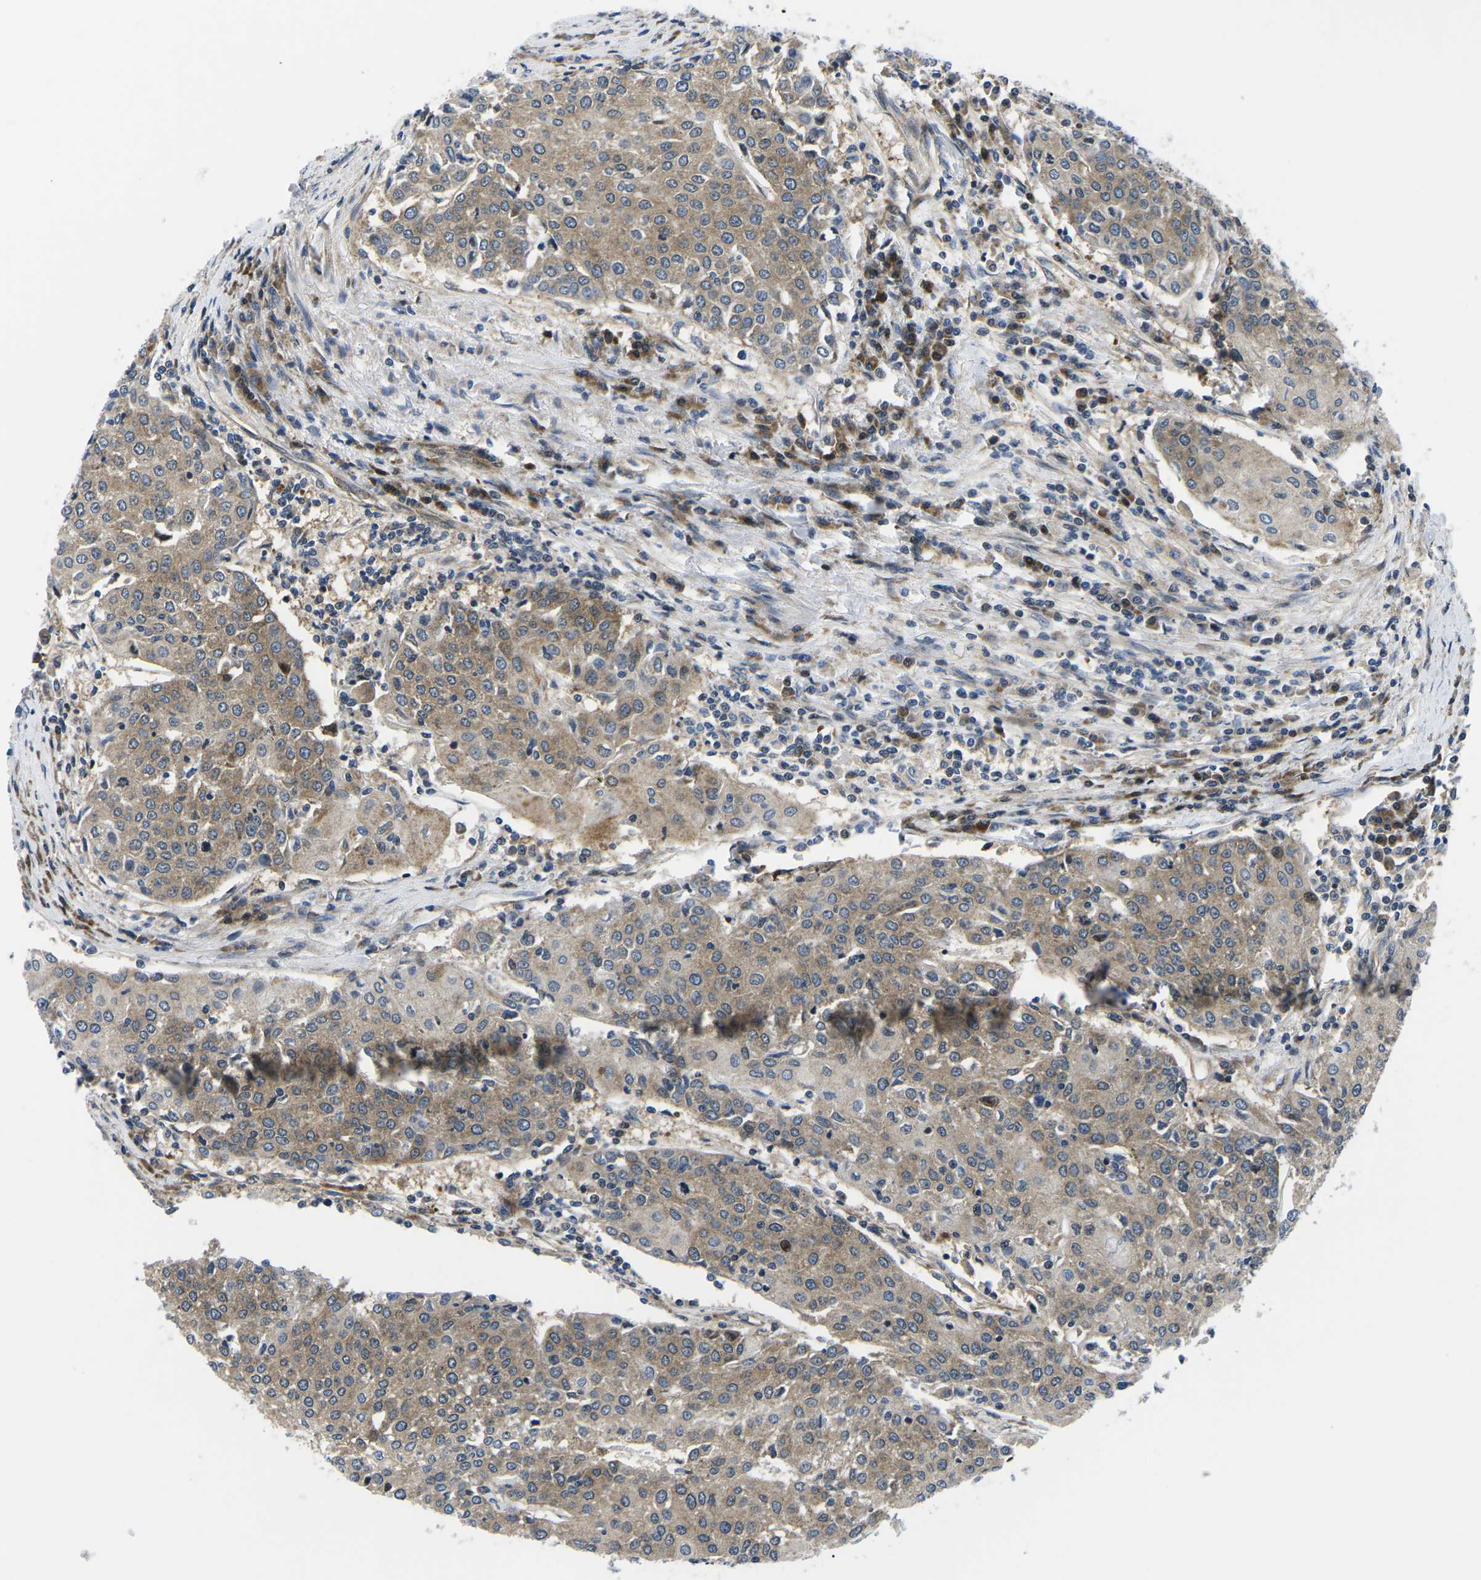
{"staining": {"intensity": "moderate", "quantity": ">75%", "location": "cytoplasmic/membranous"}, "tissue": "urothelial cancer", "cell_type": "Tumor cells", "image_type": "cancer", "snomed": [{"axis": "morphology", "description": "Urothelial carcinoma, High grade"}, {"axis": "topography", "description": "Urinary bladder"}], "caption": "Immunohistochemistry (DAB (3,3'-diaminobenzidine)) staining of urothelial carcinoma (high-grade) demonstrates moderate cytoplasmic/membranous protein staining in approximately >75% of tumor cells.", "gene": "EIF4E", "patient": {"sex": "female", "age": 85}}